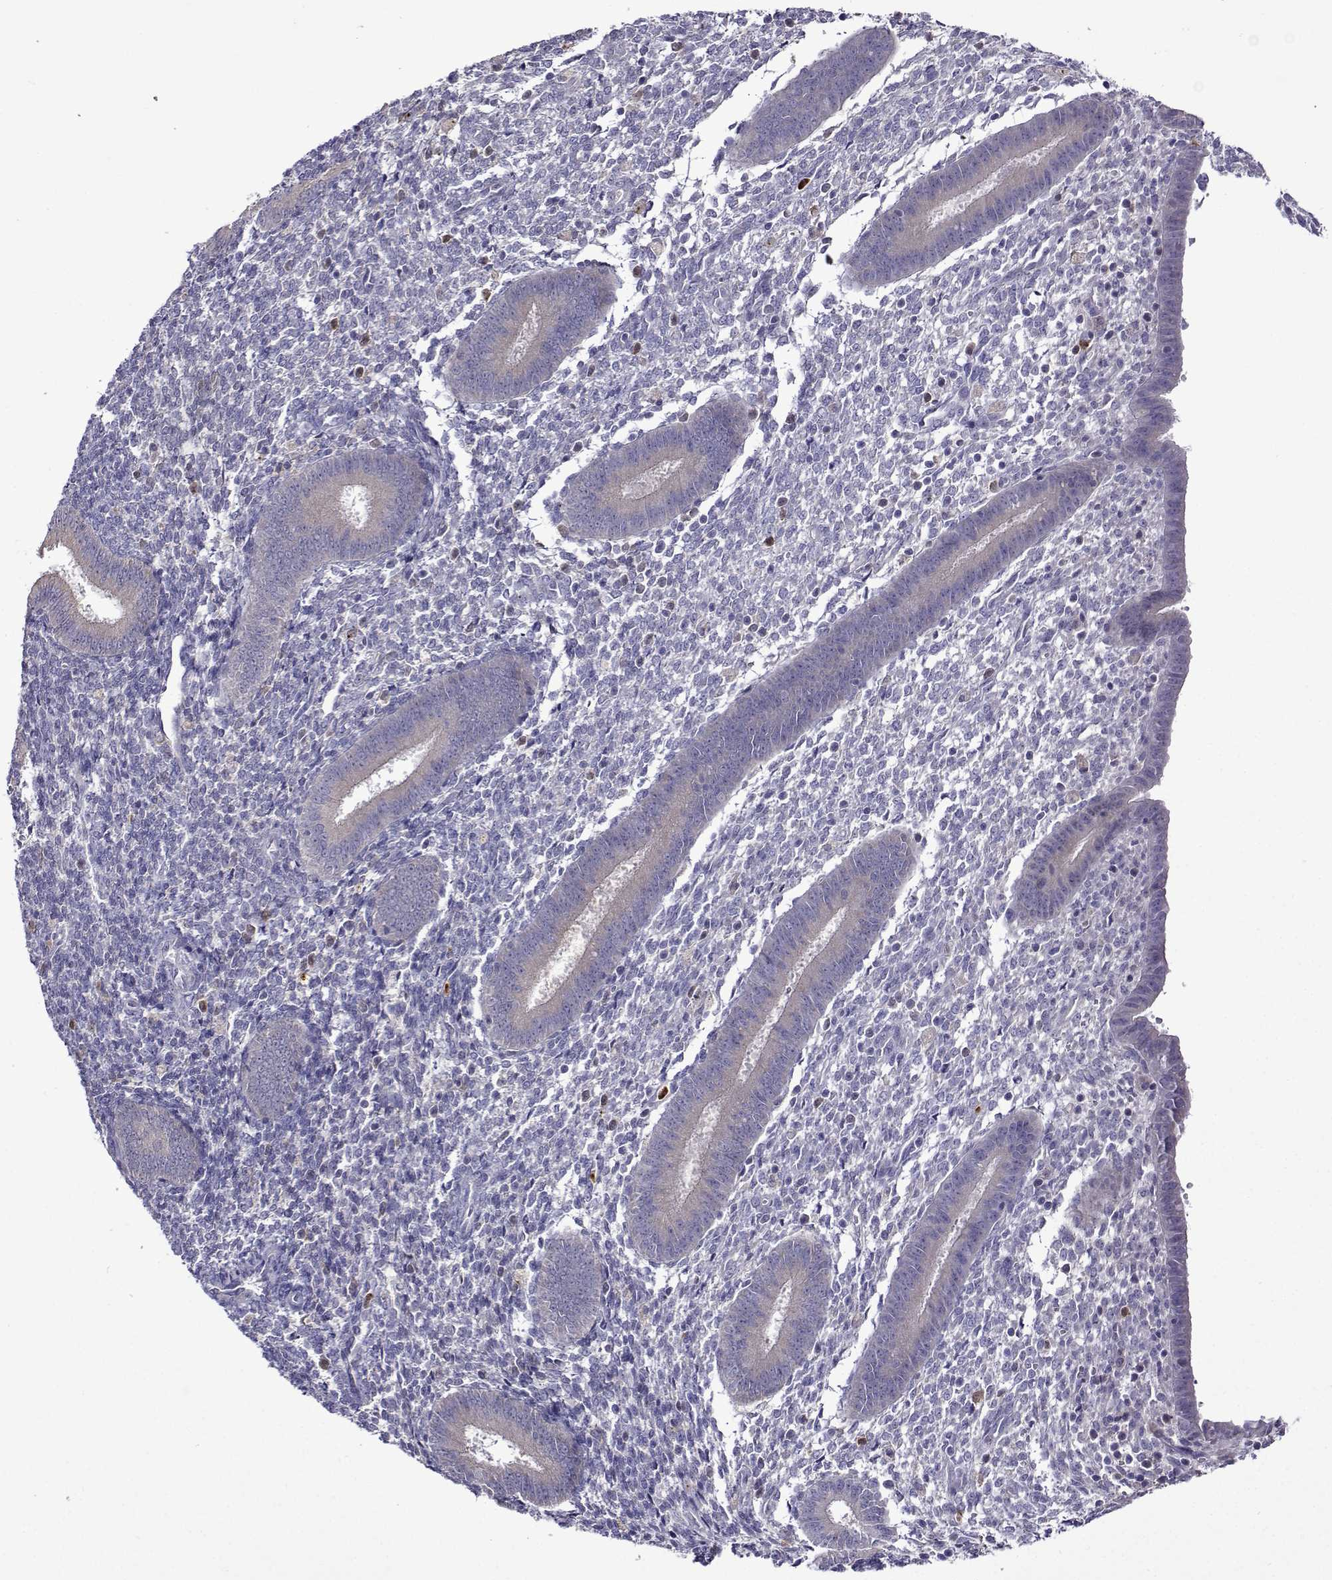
{"staining": {"intensity": "negative", "quantity": "none", "location": "none"}, "tissue": "endometrium", "cell_type": "Cells in endometrial stroma", "image_type": "normal", "snomed": [{"axis": "morphology", "description": "Normal tissue, NOS"}, {"axis": "topography", "description": "Endometrium"}], "caption": "The photomicrograph shows no significant expression in cells in endometrial stroma of endometrium.", "gene": "SULT2A1", "patient": {"sex": "female", "age": 25}}